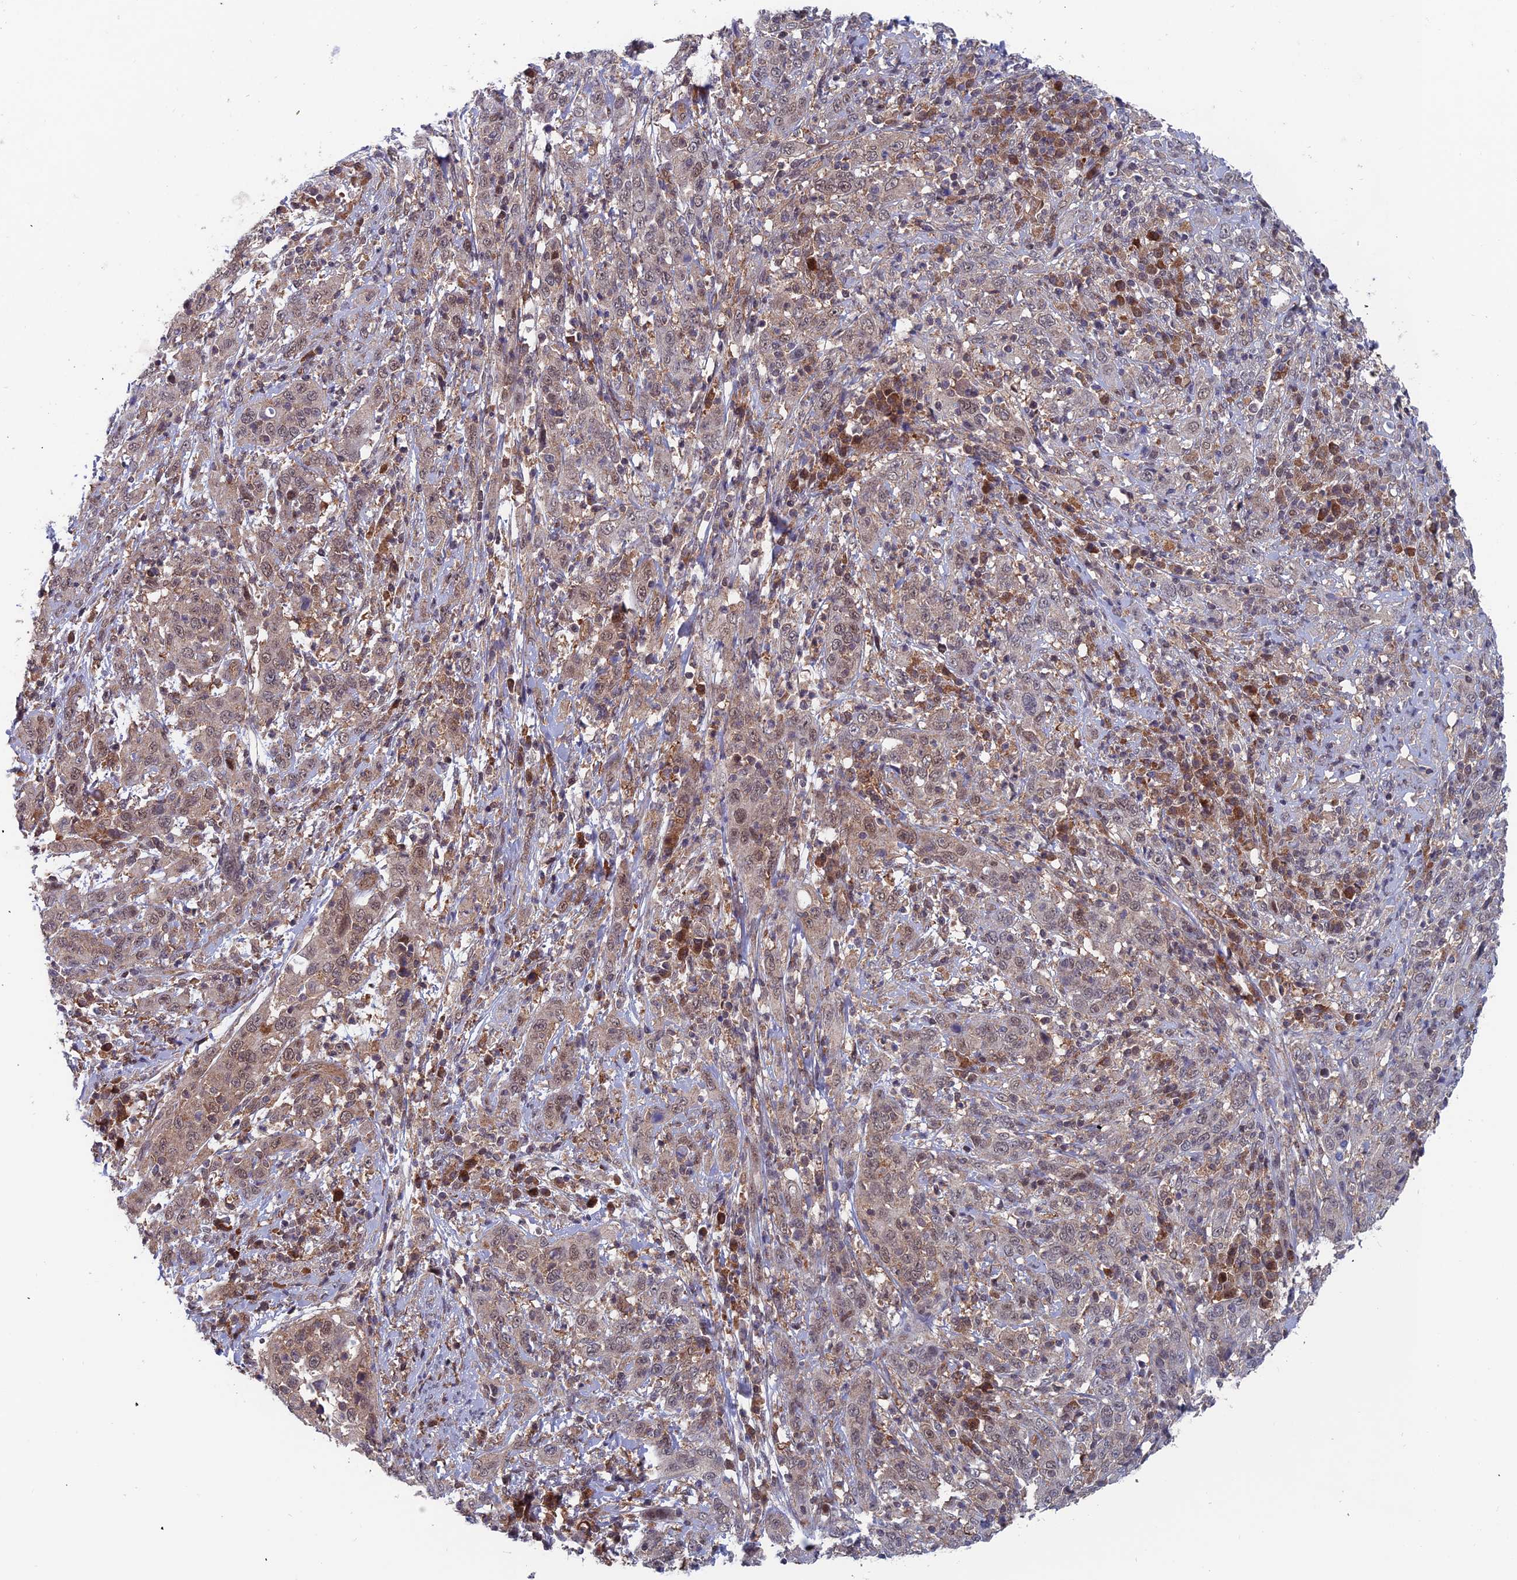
{"staining": {"intensity": "weak", "quantity": "25%-75%", "location": "nuclear"}, "tissue": "cervical cancer", "cell_type": "Tumor cells", "image_type": "cancer", "snomed": [{"axis": "morphology", "description": "Squamous cell carcinoma, NOS"}, {"axis": "topography", "description": "Cervix"}], "caption": "Immunohistochemistry (IHC) image of cervical squamous cell carcinoma stained for a protein (brown), which demonstrates low levels of weak nuclear expression in about 25%-75% of tumor cells.", "gene": "IGBP1", "patient": {"sex": "female", "age": 46}}